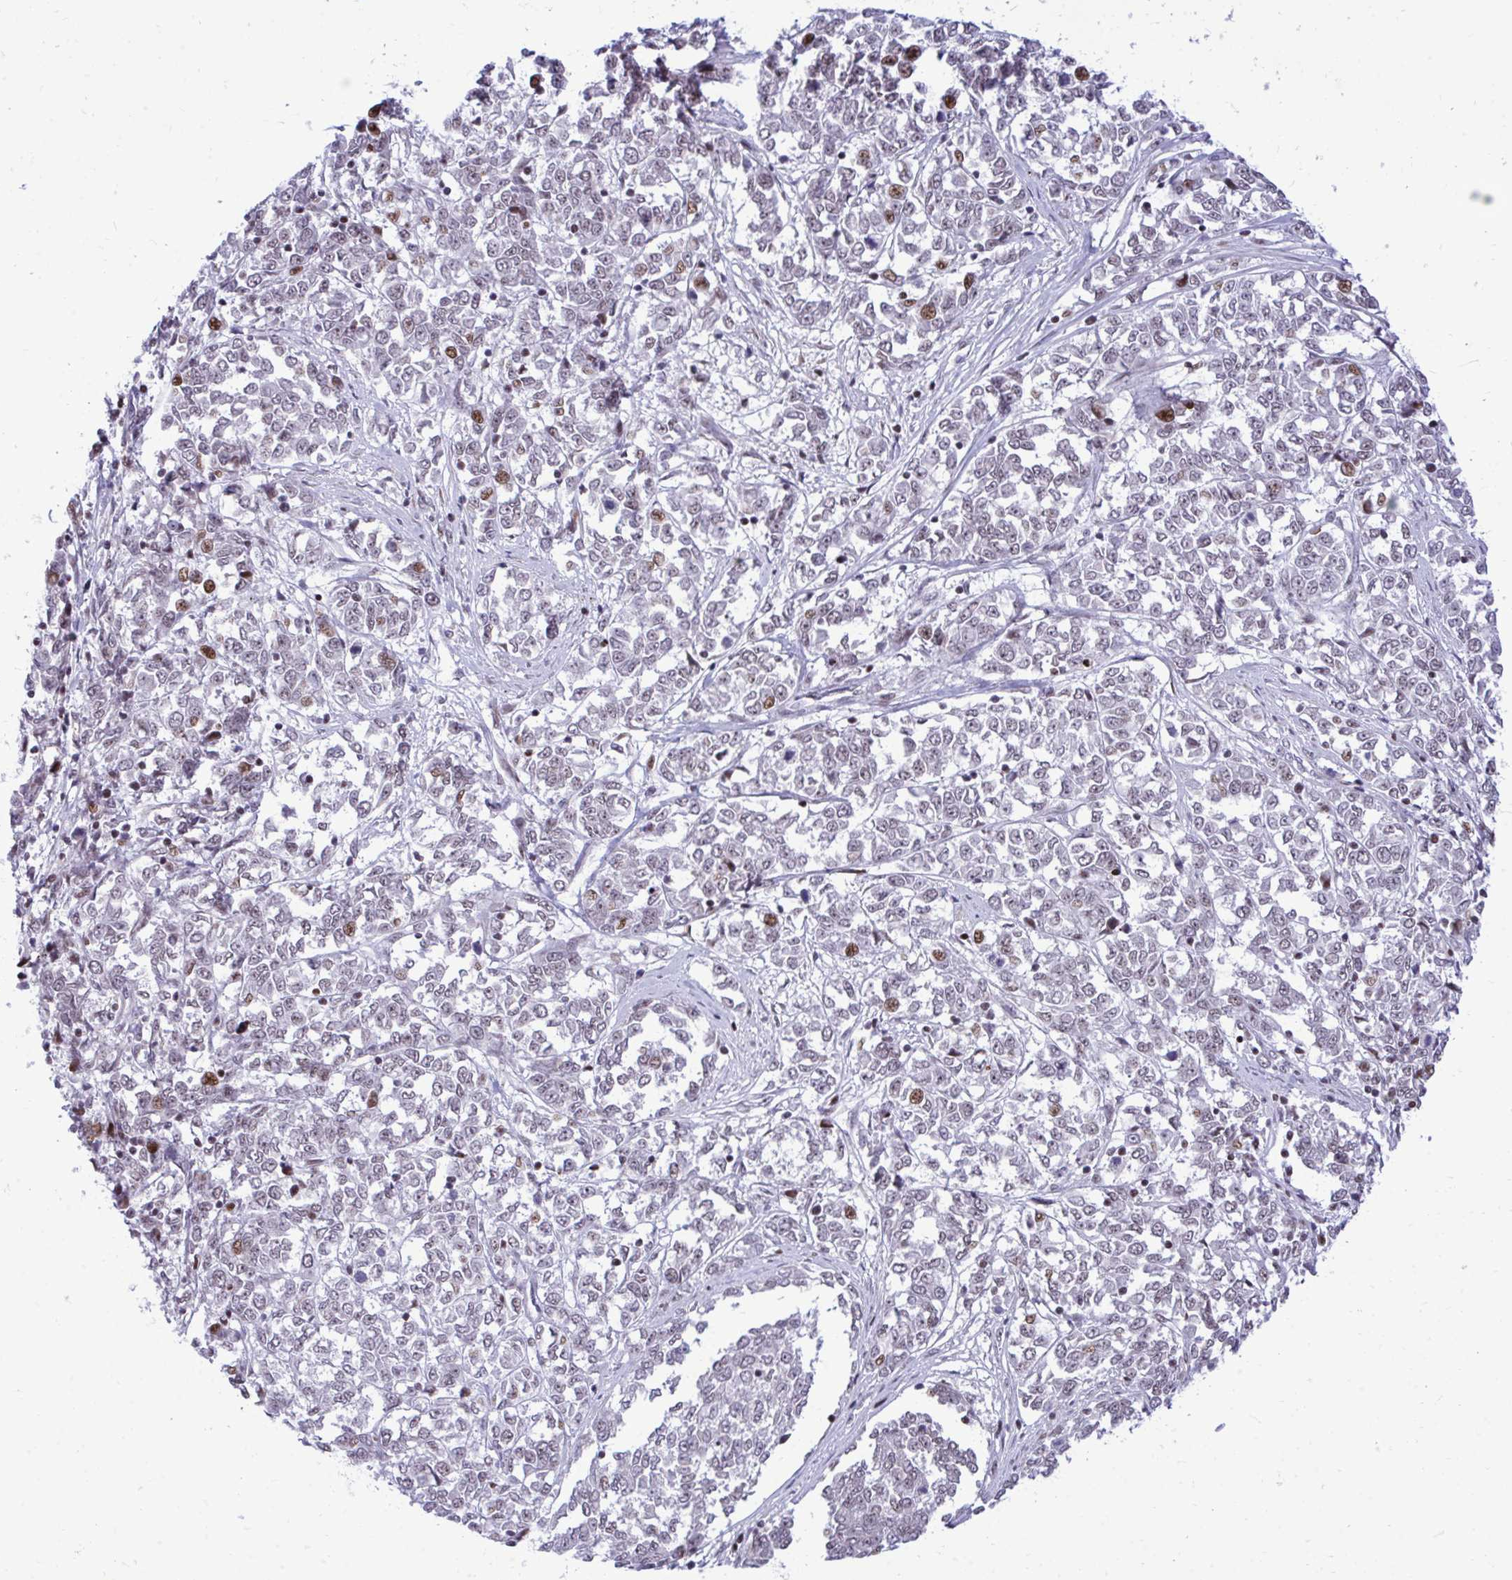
{"staining": {"intensity": "moderate", "quantity": "<25%", "location": "nuclear"}, "tissue": "melanoma", "cell_type": "Tumor cells", "image_type": "cancer", "snomed": [{"axis": "morphology", "description": "Malignant melanoma, NOS"}, {"axis": "topography", "description": "Skin"}], "caption": "A high-resolution image shows IHC staining of melanoma, which demonstrates moderate nuclear expression in approximately <25% of tumor cells.", "gene": "C14orf39", "patient": {"sex": "female", "age": 72}}